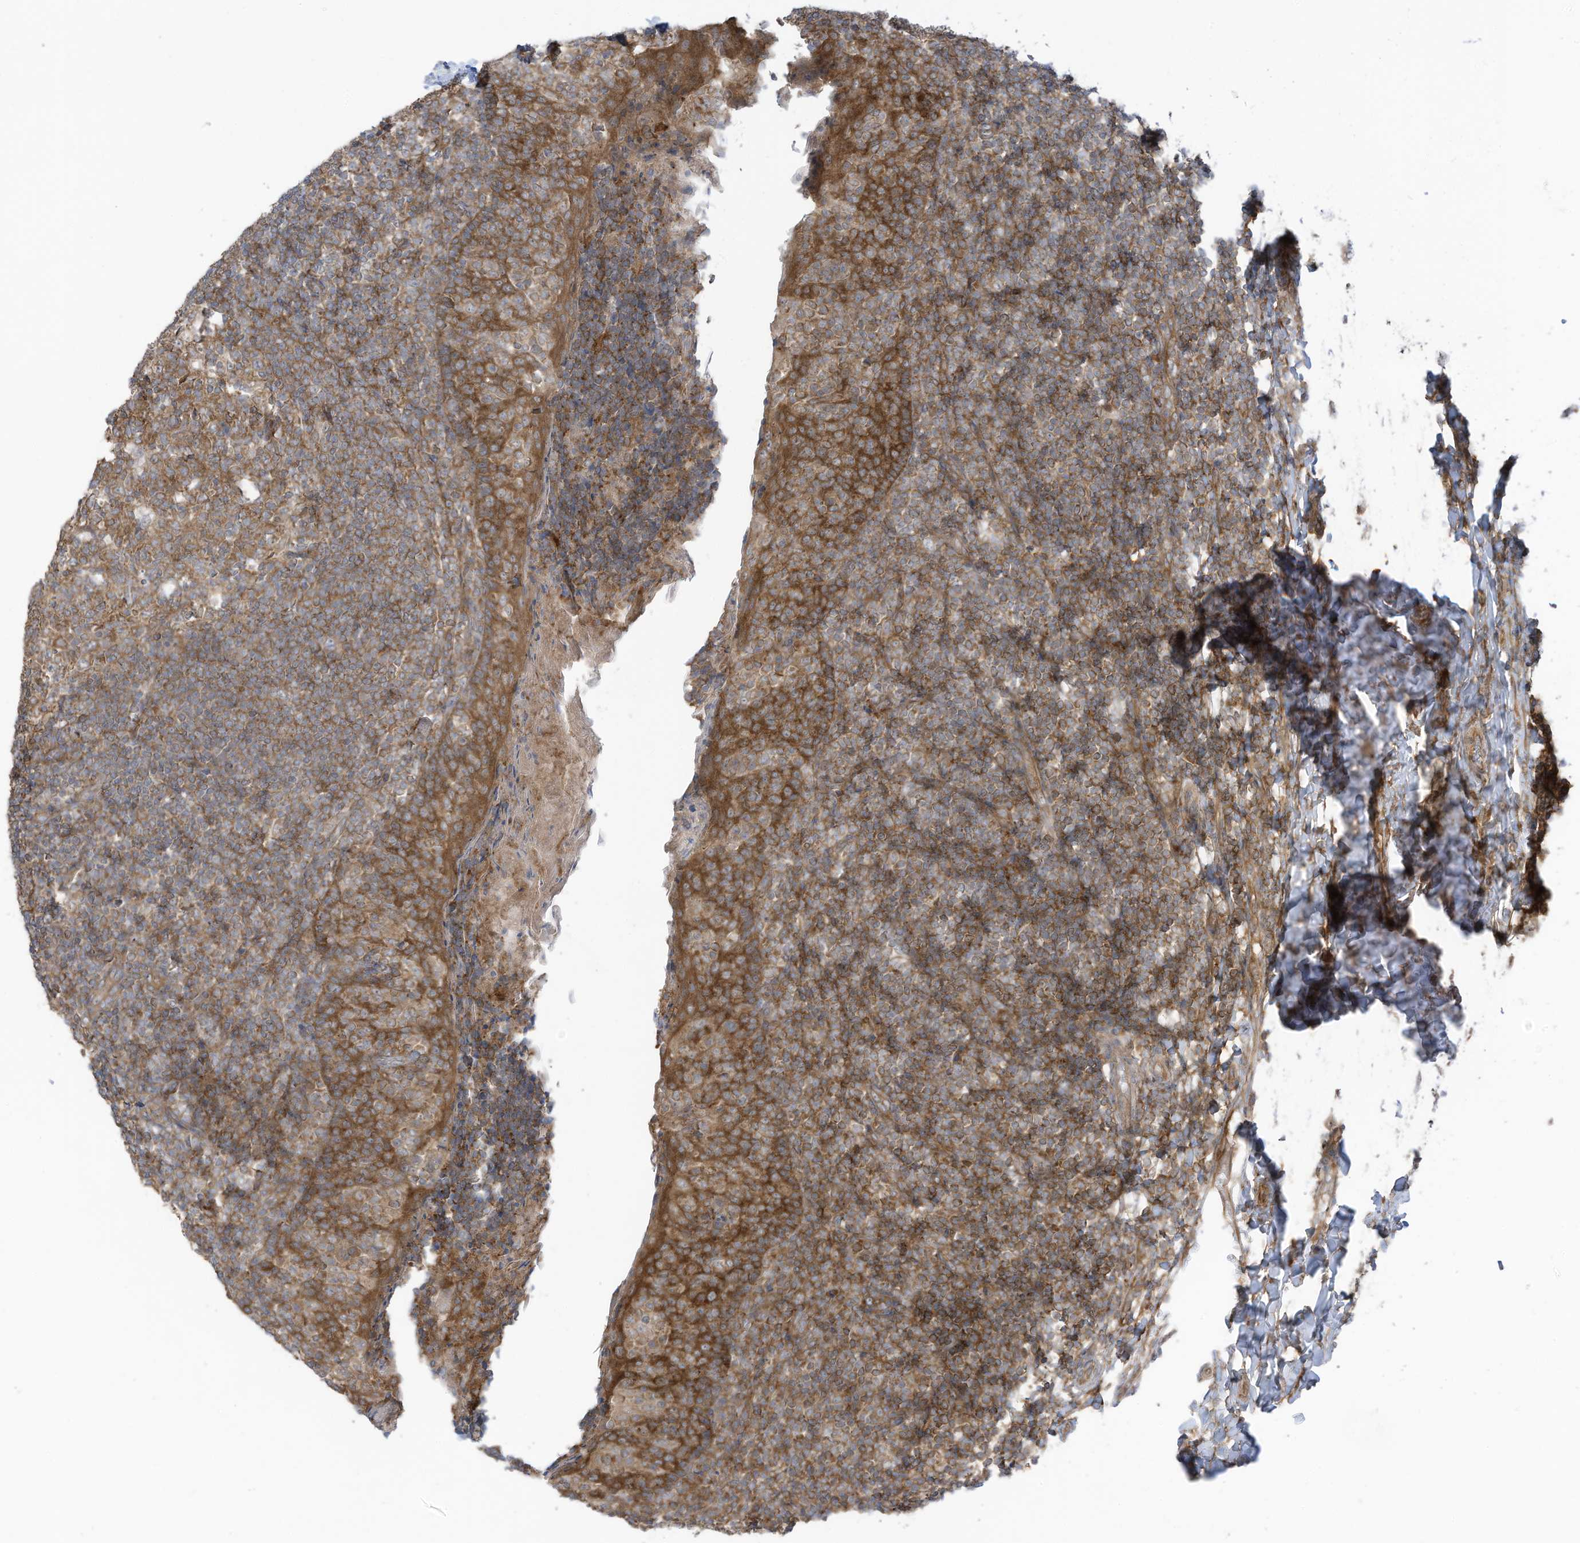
{"staining": {"intensity": "moderate", "quantity": ">75%", "location": "cytoplasmic/membranous"}, "tissue": "tonsil", "cell_type": "Germinal center cells", "image_type": "normal", "snomed": [{"axis": "morphology", "description": "Normal tissue, NOS"}, {"axis": "topography", "description": "Tonsil"}], "caption": "Protein staining demonstrates moderate cytoplasmic/membranous positivity in approximately >75% of germinal center cells in normal tonsil.", "gene": "REPS1", "patient": {"sex": "female", "age": 19}}